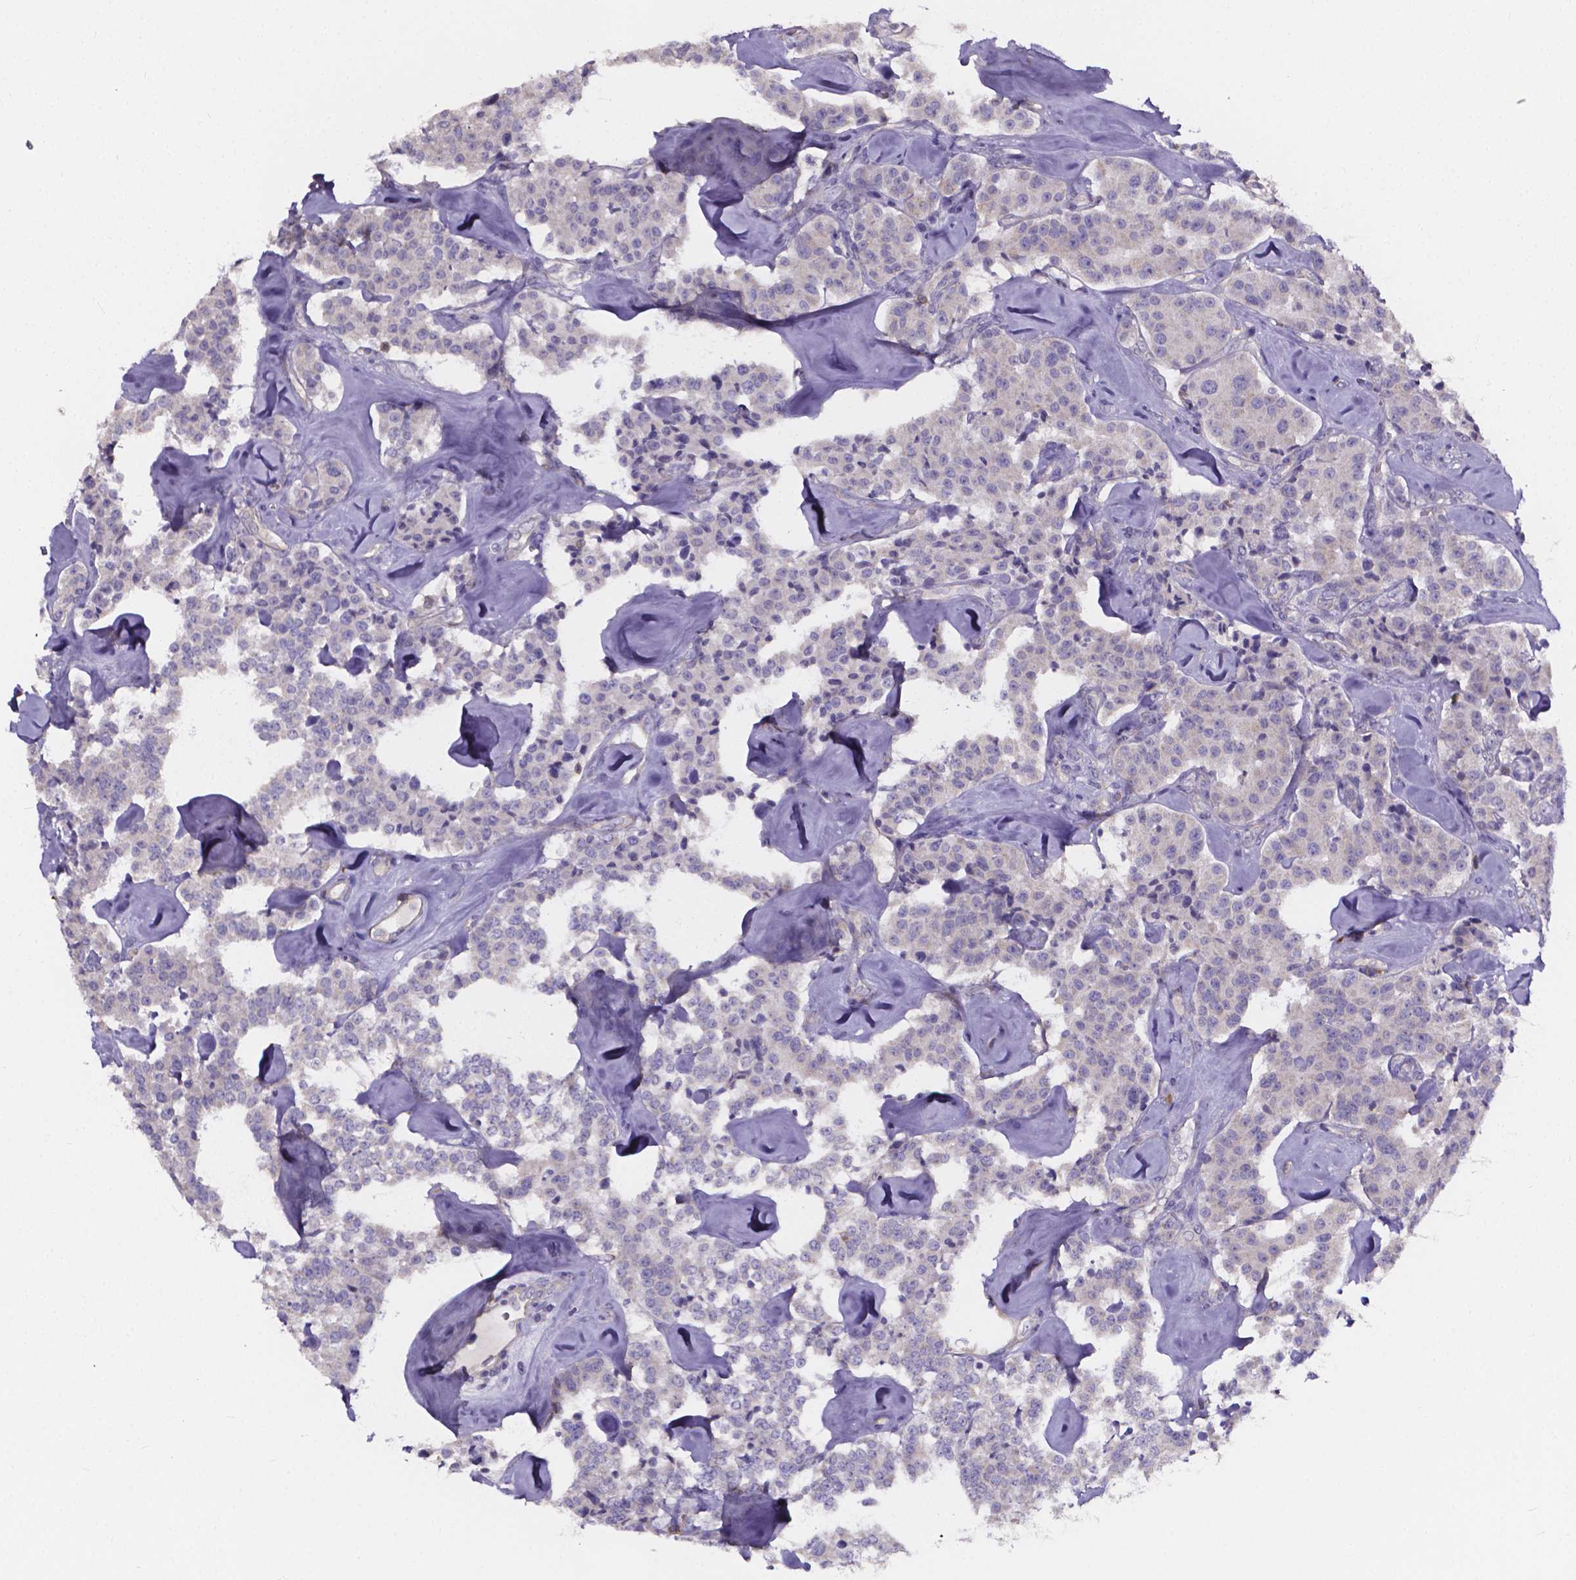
{"staining": {"intensity": "negative", "quantity": "none", "location": "none"}, "tissue": "carcinoid", "cell_type": "Tumor cells", "image_type": "cancer", "snomed": [{"axis": "morphology", "description": "Carcinoid, malignant, NOS"}, {"axis": "topography", "description": "Pancreas"}], "caption": "A high-resolution image shows IHC staining of carcinoid (malignant), which reveals no significant expression in tumor cells.", "gene": "THEMIS", "patient": {"sex": "male", "age": 41}}